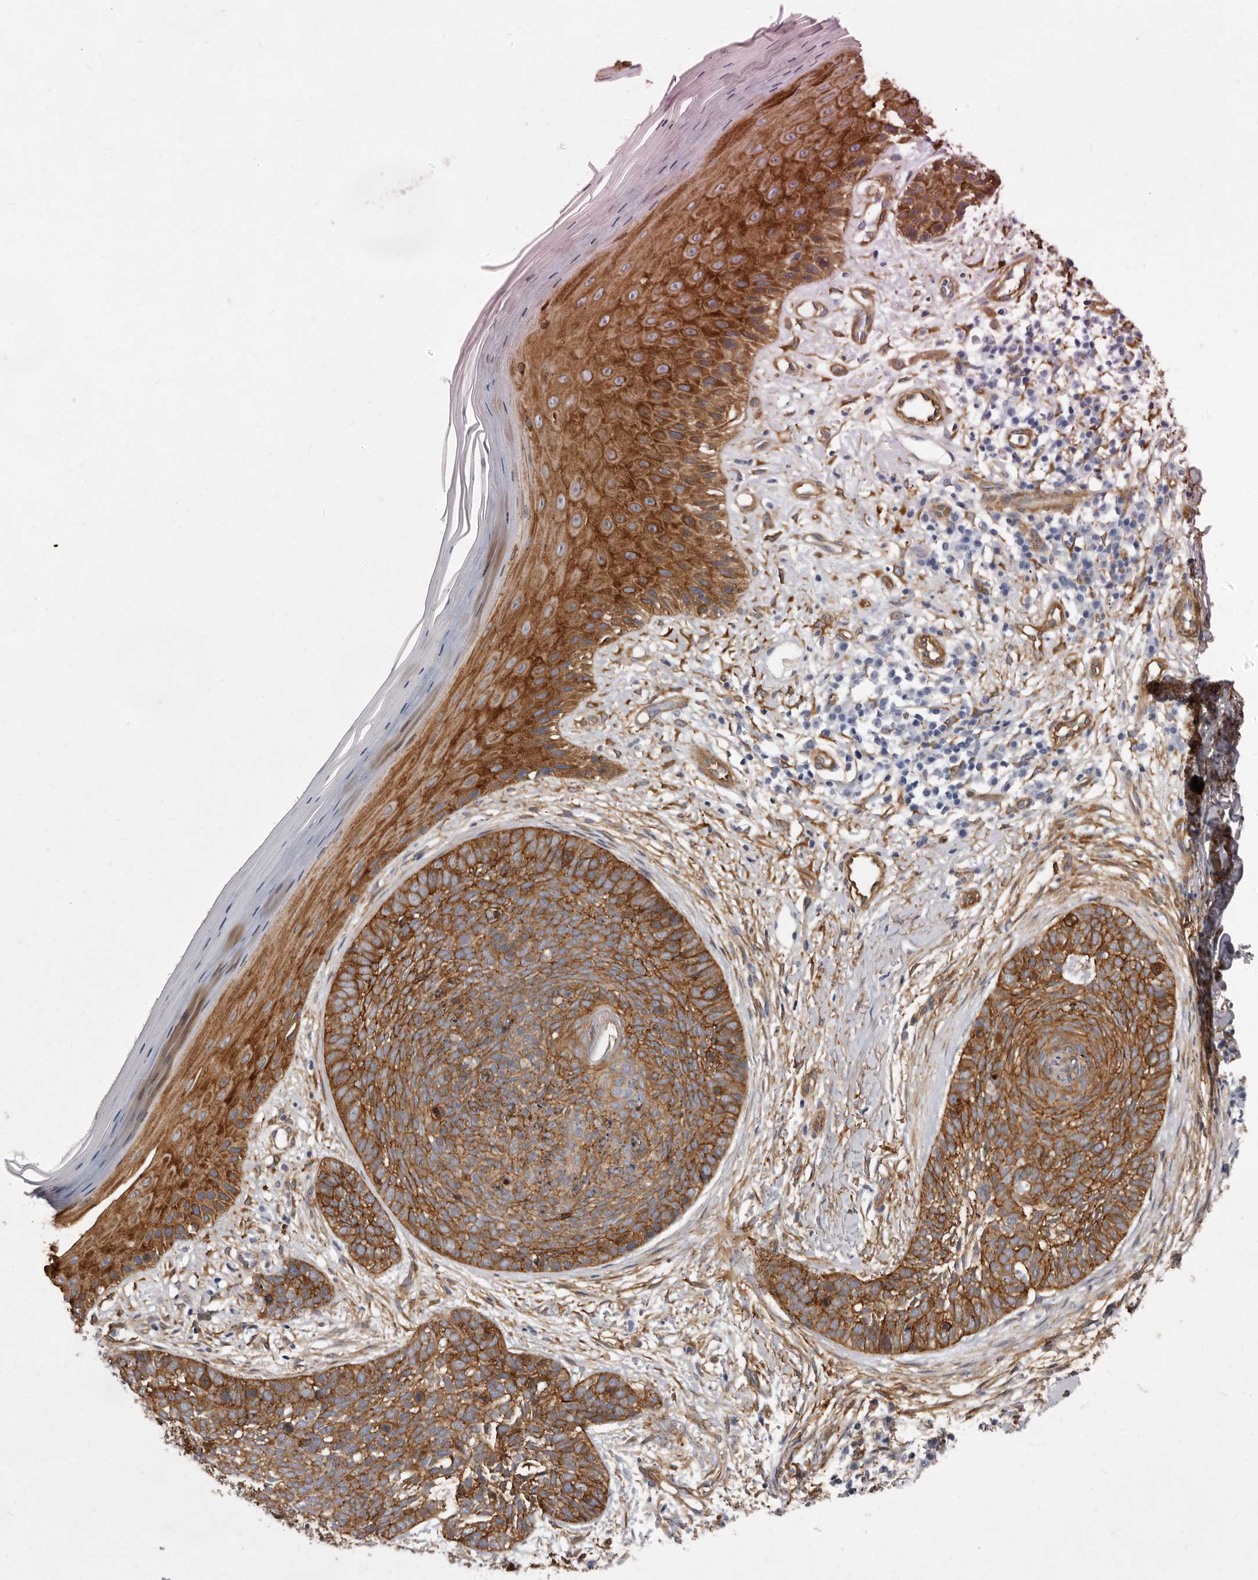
{"staining": {"intensity": "moderate", "quantity": ">75%", "location": "cytoplasmic/membranous"}, "tissue": "skin cancer", "cell_type": "Tumor cells", "image_type": "cancer", "snomed": [{"axis": "morphology", "description": "Normal tissue, NOS"}, {"axis": "morphology", "description": "Basal cell carcinoma"}, {"axis": "topography", "description": "Skin"}], "caption": "DAB immunohistochemical staining of skin cancer shows moderate cytoplasmic/membranous protein expression in about >75% of tumor cells.", "gene": "ENAH", "patient": {"sex": "male", "age": 67}}